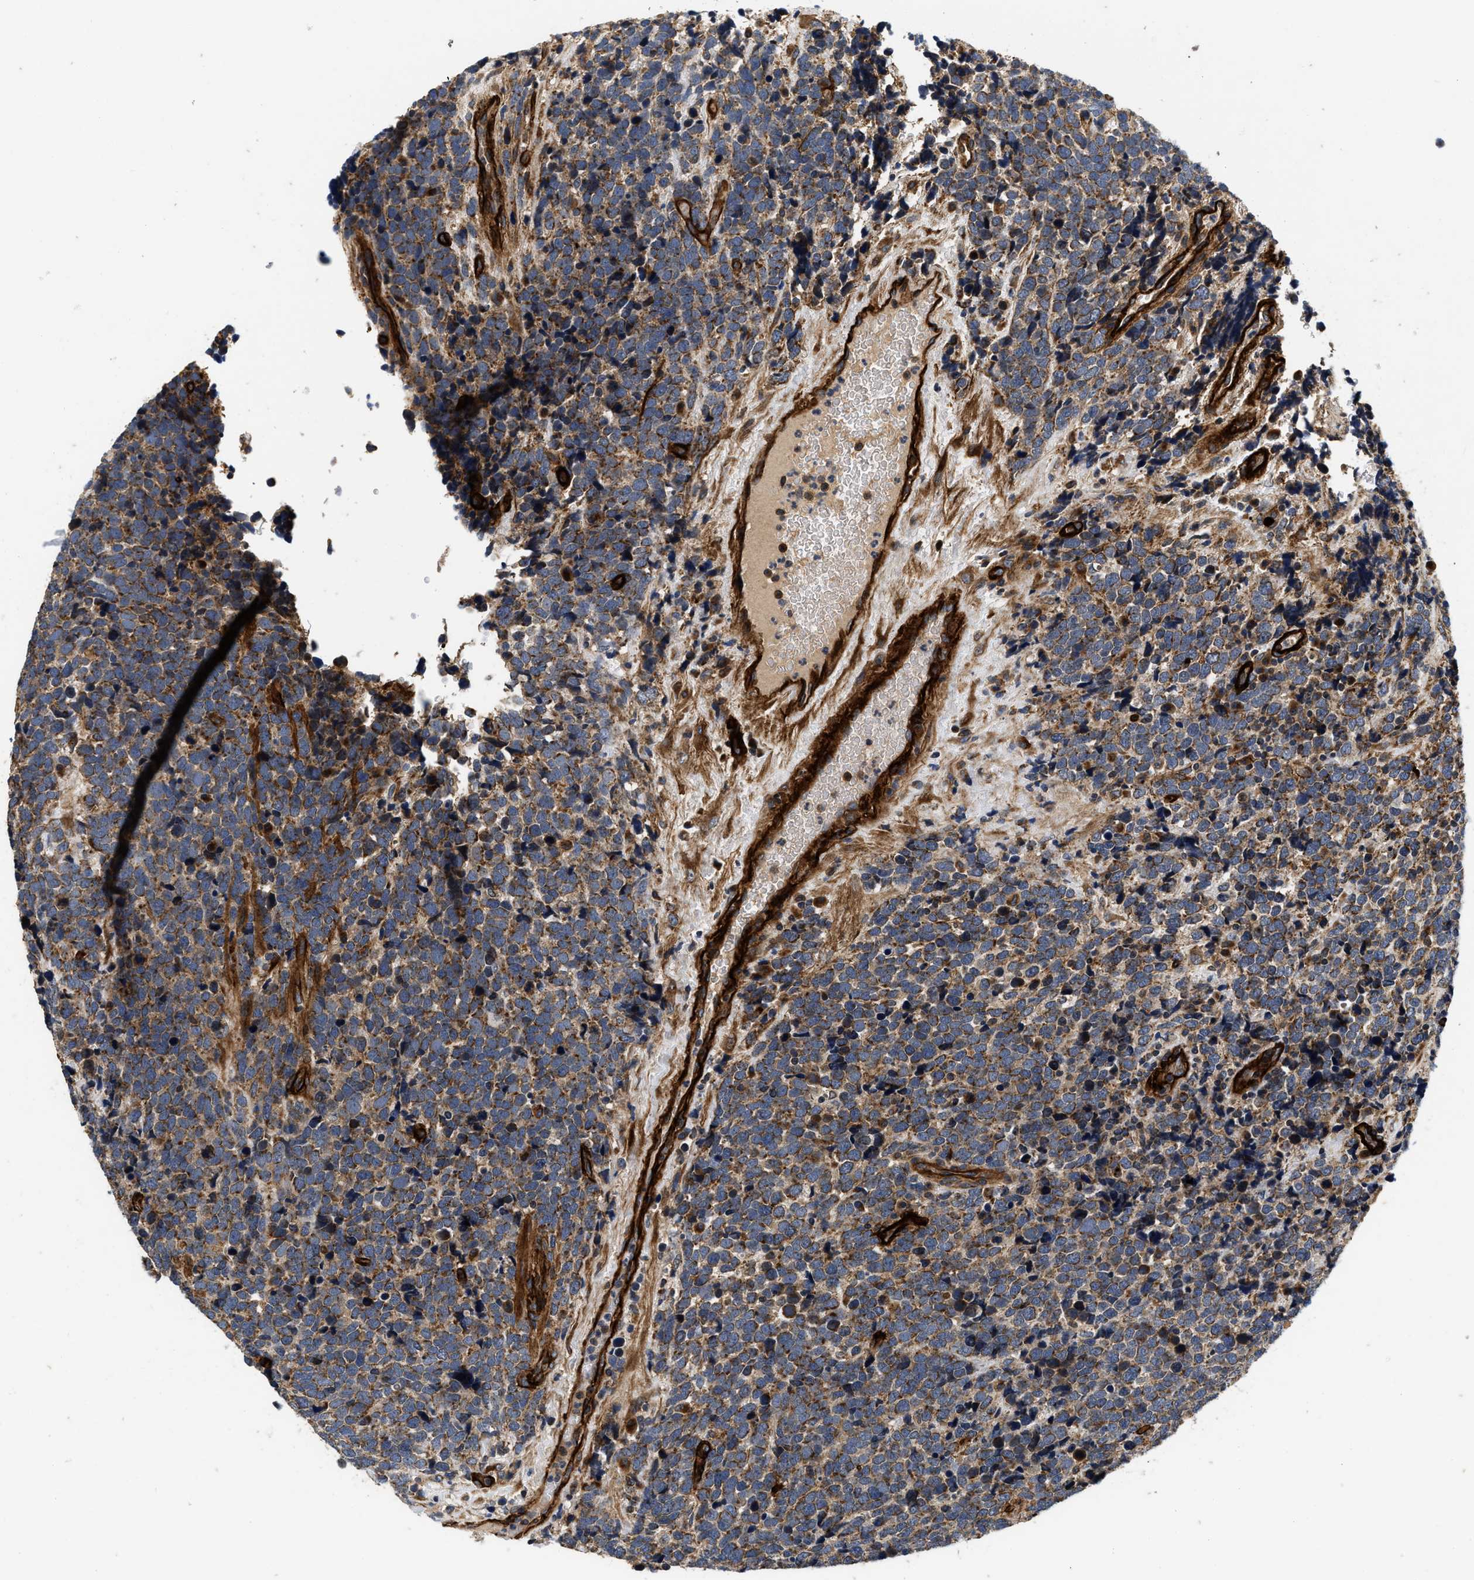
{"staining": {"intensity": "strong", "quantity": ">75%", "location": "cytoplasmic/membranous"}, "tissue": "urothelial cancer", "cell_type": "Tumor cells", "image_type": "cancer", "snomed": [{"axis": "morphology", "description": "Urothelial carcinoma, High grade"}, {"axis": "topography", "description": "Urinary bladder"}], "caption": "The image exhibits a brown stain indicating the presence of a protein in the cytoplasmic/membranous of tumor cells in urothelial cancer.", "gene": "NME6", "patient": {"sex": "female", "age": 82}}